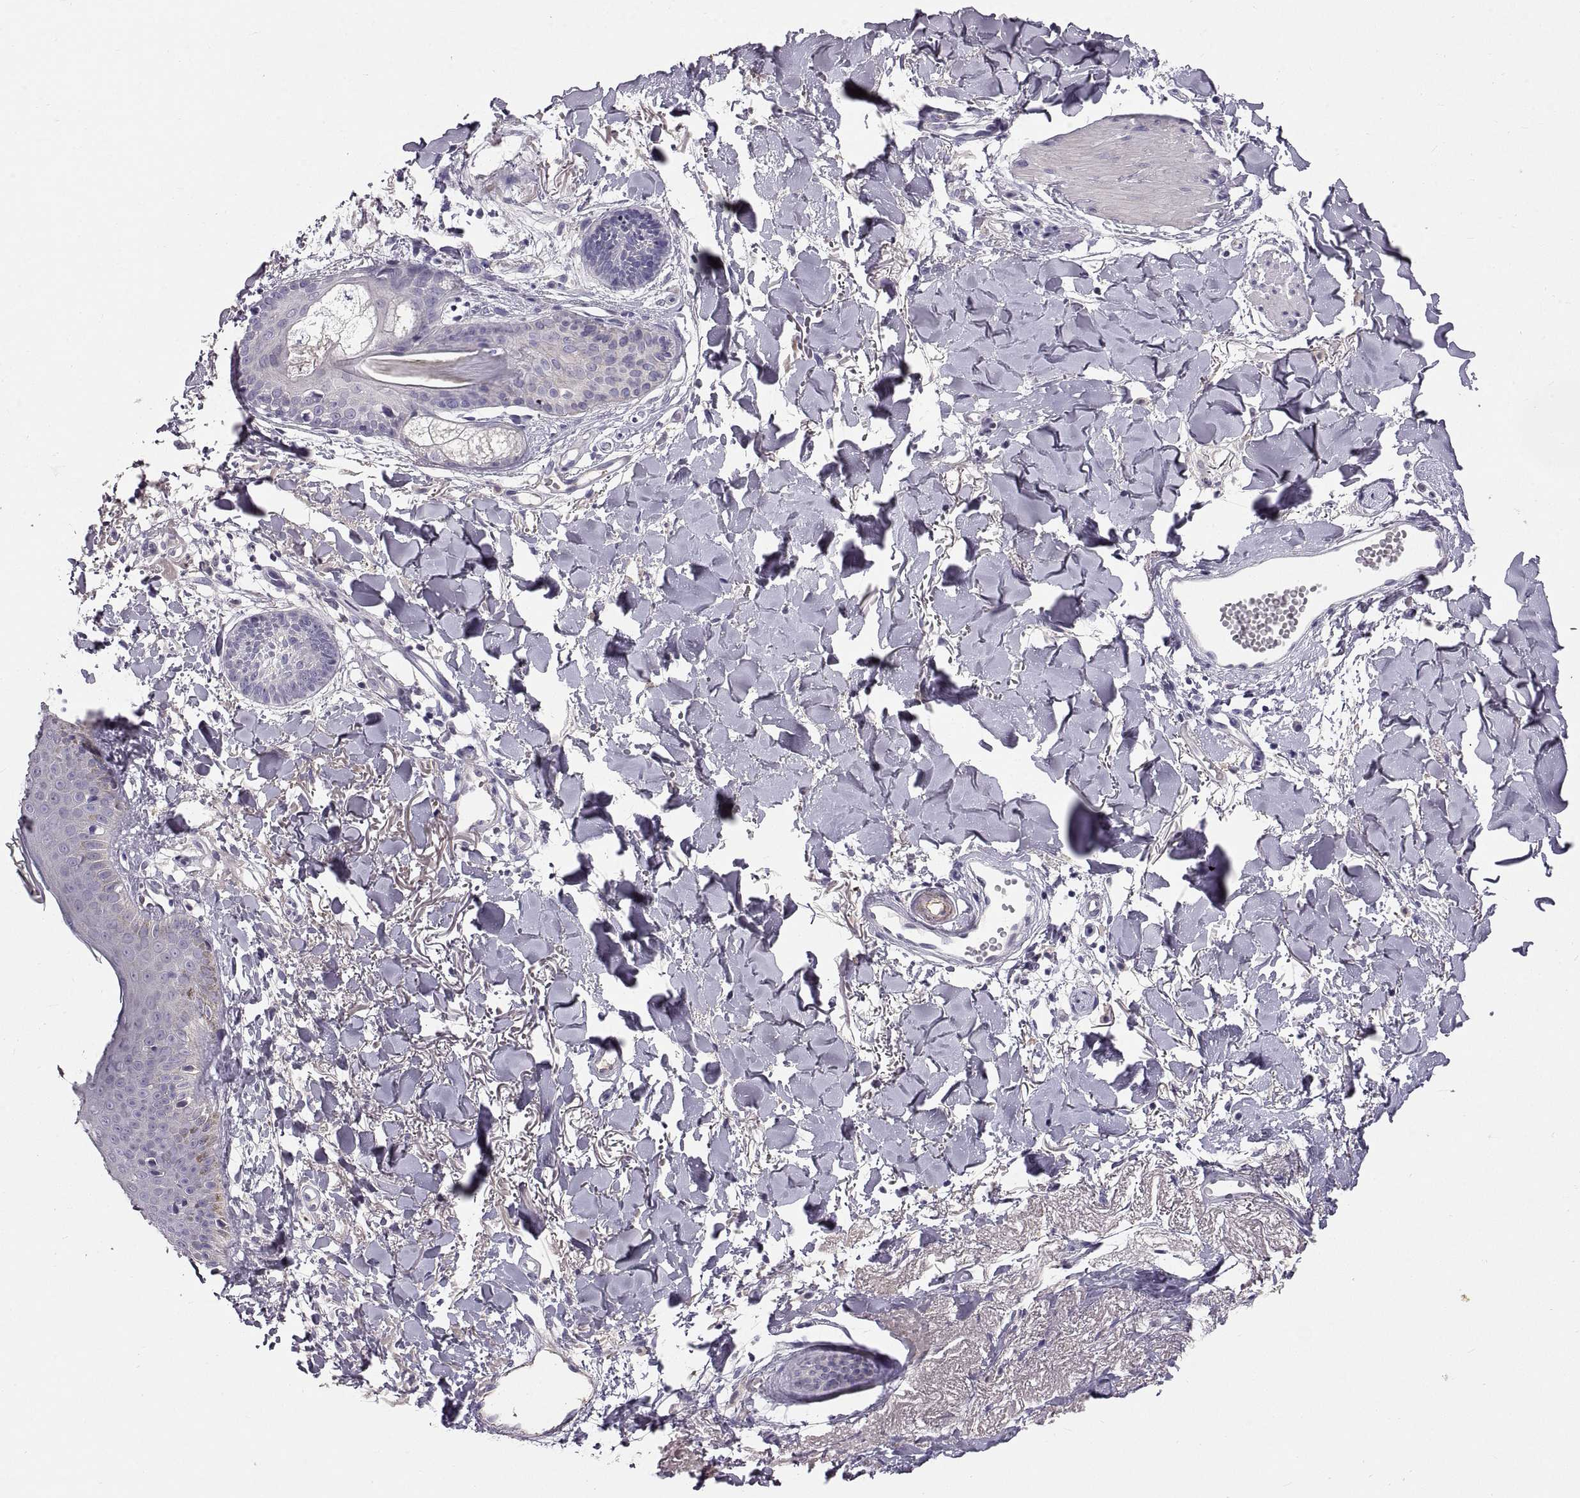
{"staining": {"intensity": "negative", "quantity": "none", "location": "none"}, "tissue": "skin cancer", "cell_type": "Tumor cells", "image_type": "cancer", "snomed": [{"axis": "morphology", "description": "Normal tissue, NOS"}, {"axis": "morphology", "description": "Basal cell carcinoma"}, {"axis": "topography", "description": "Skin"}], "caption": "This is a photomicrograph of immunohistochemistry (IHC) staining of skin cancer (basal cell carcinoma), which shows no staining in tumor cells.", "gene": "ADAM32", "patient": {"sex": "male", "age": 84}}